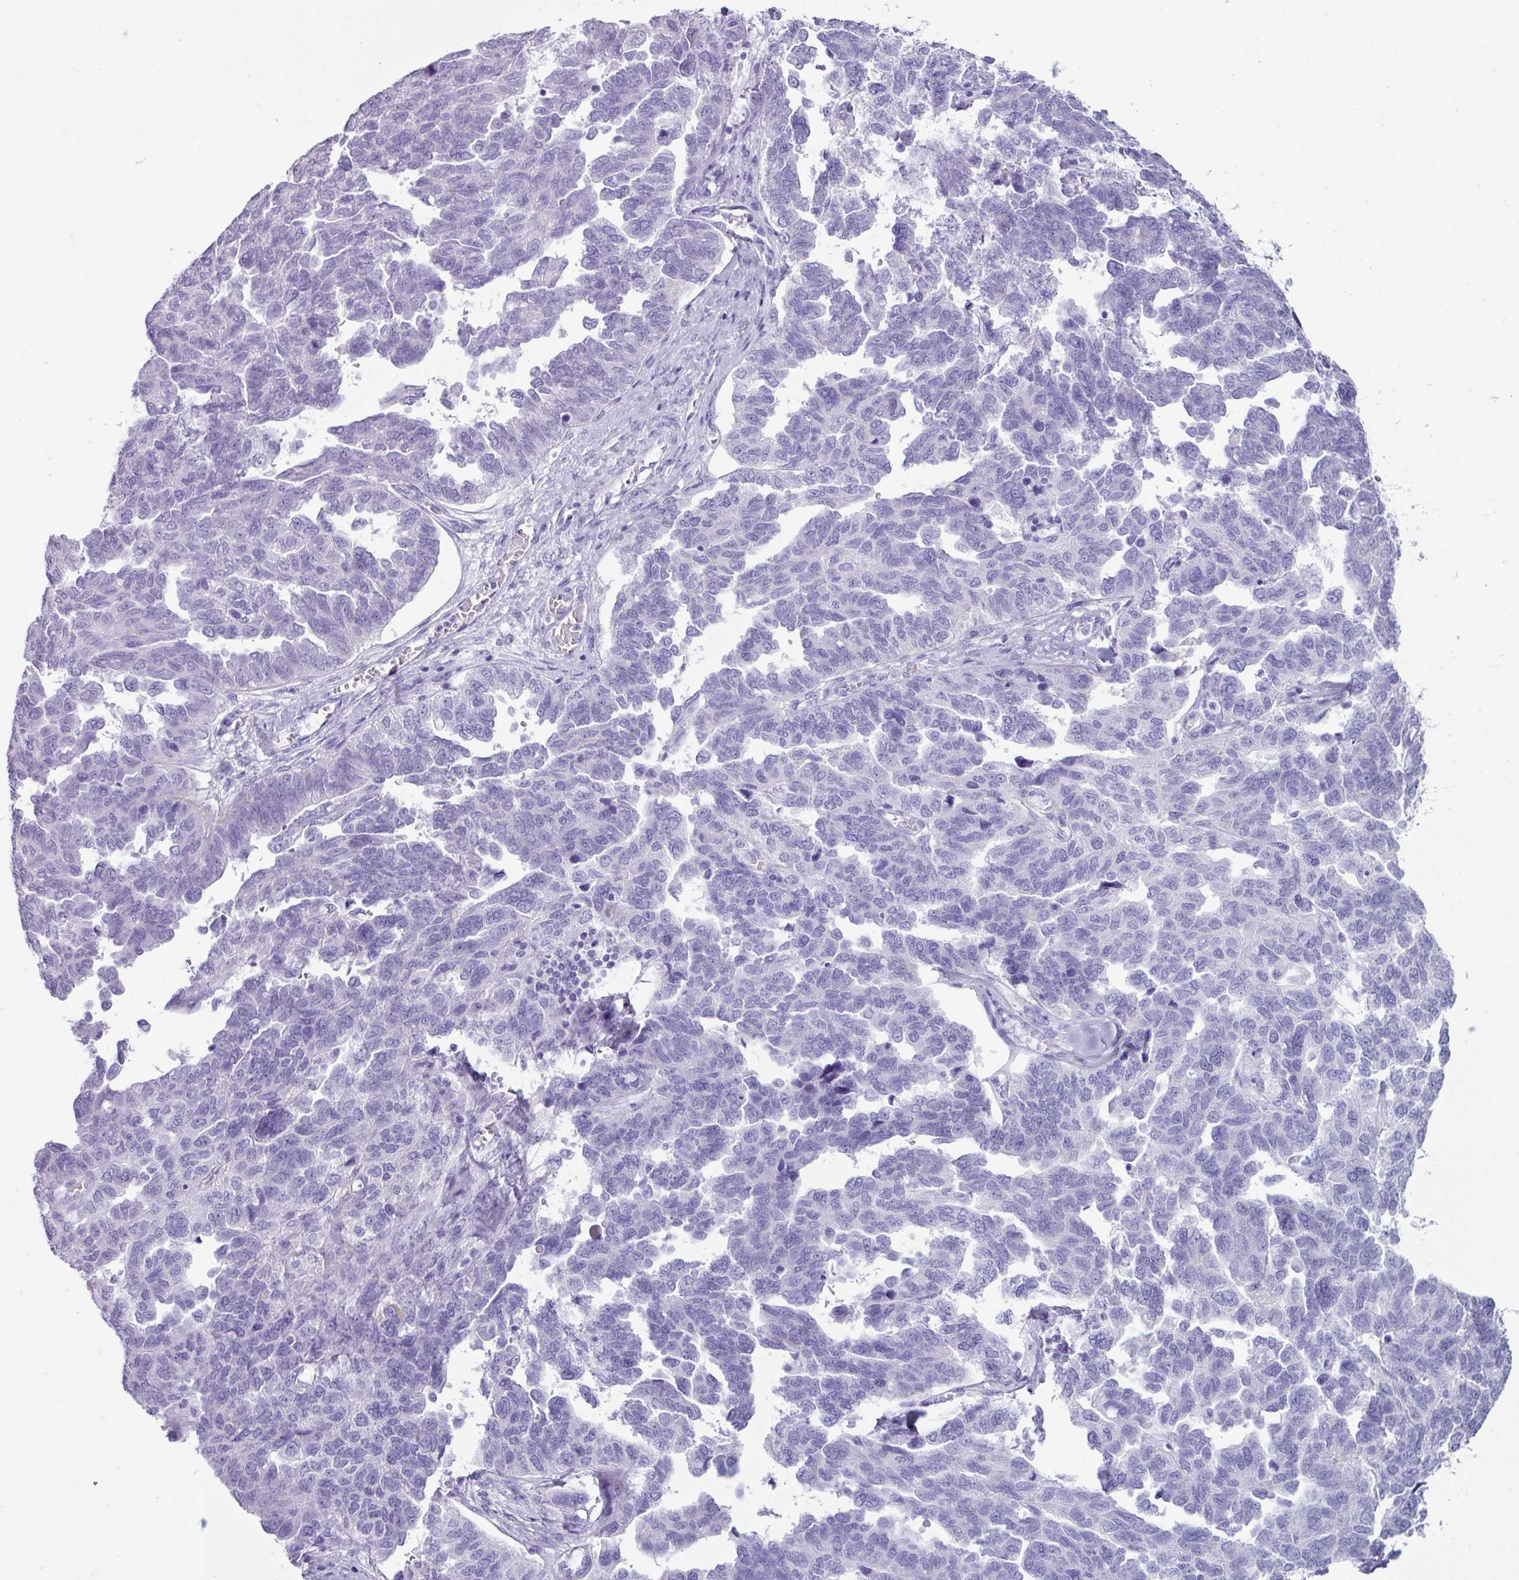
{"staining": {"intensity": "negative", "quantity": "none", "location": "none"}, "tissue": "ovarian cancer", "cell_type": "Tumor cells", "image_type": "cancer", "snomed": [{"axis": "morphology", "description": "Cystadenocarcinoma, serous, NOS"}, {"axis": "topography", "description": "Ovary"}], "caption": "Immunohistochemical staining of ovarian cancer exhibits no significant staining in tumor cells.", "gene": "NCCRP1", "patient": {"sex": "female", "age": 64}}